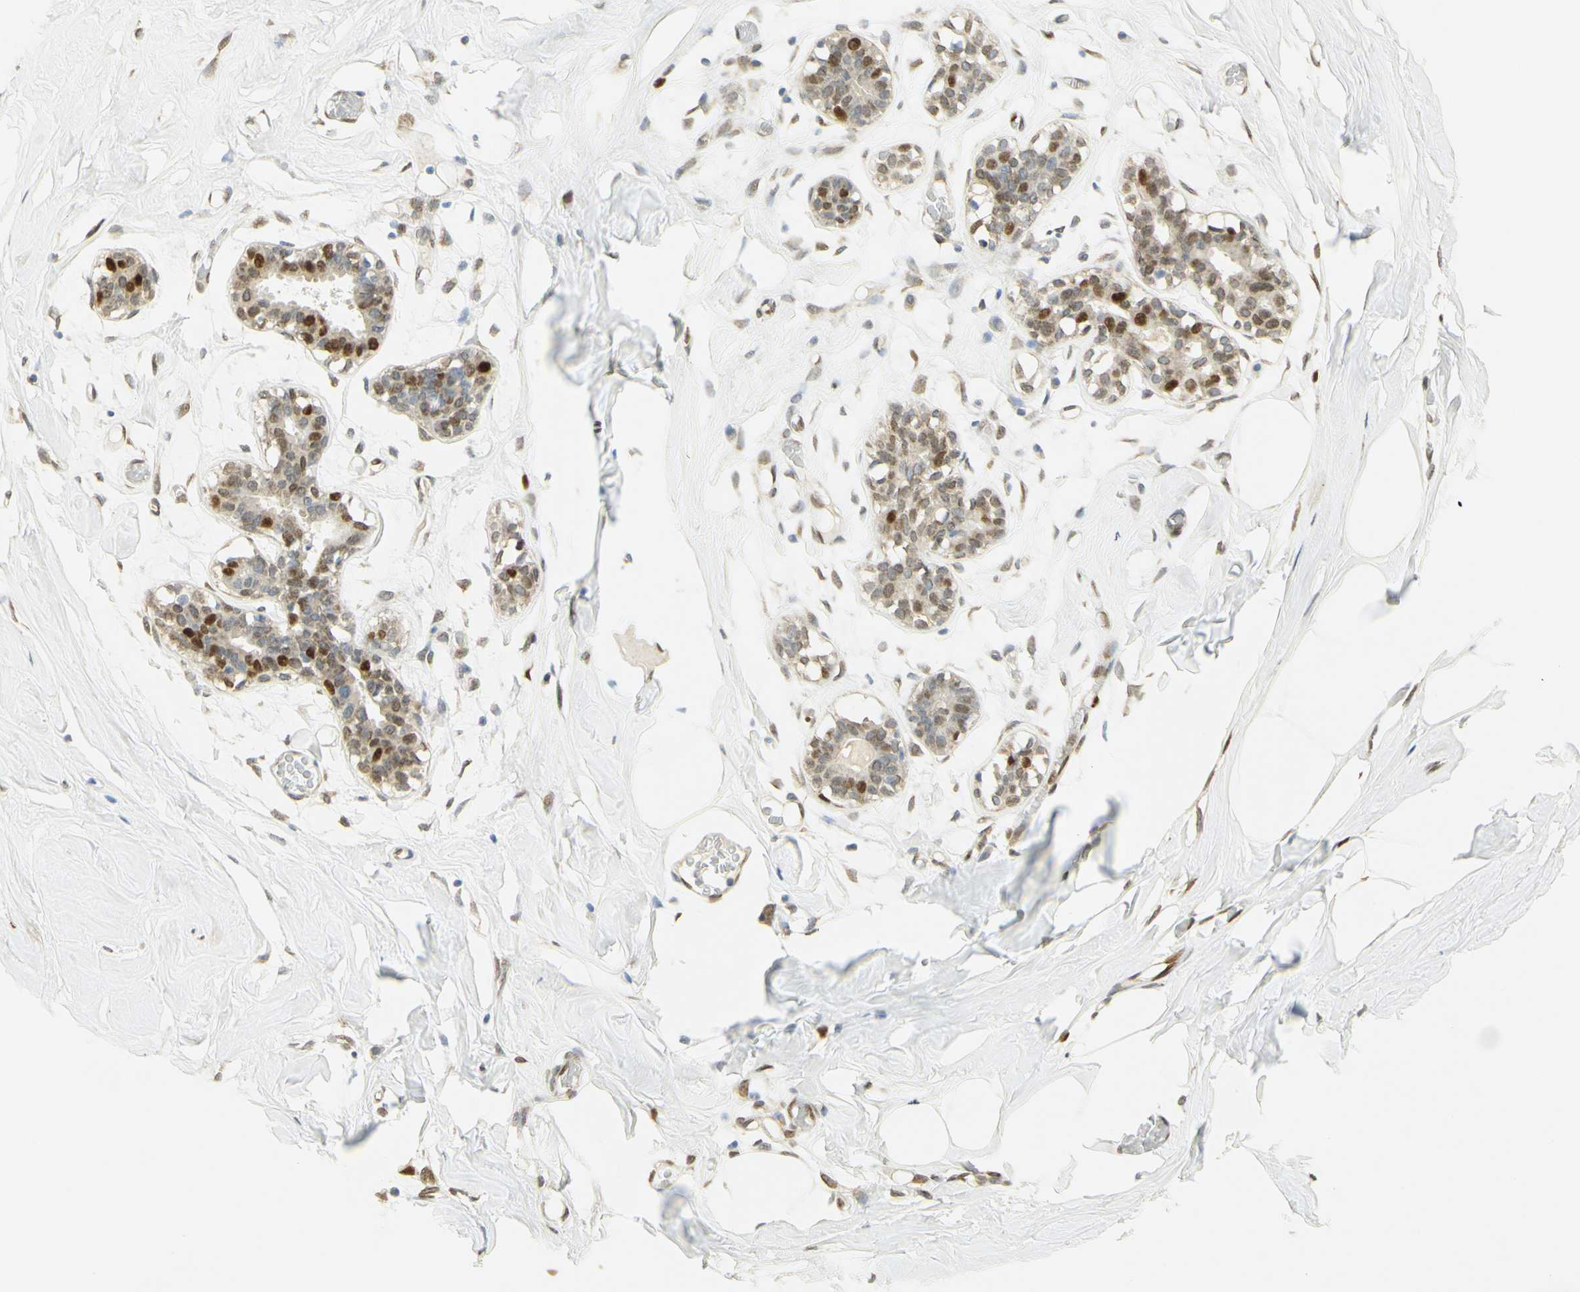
{"staining": {"intensity": "moderate", "quantity": ">75%", "location": "nuclear"}, "tissue": "adipose tissue", "cell_type": "Adipocytes", "image_type": "normal", "snomed": [{"axis": "morphology", "description": "Normal tissue, NOS"}, {"axis": "topography", "description": "Breast"}, {"axis": "topography", "description": "Adipose tissue"}], "caption": "Protein staining reveals moderate nuclear staining in approximately >75% of adipocytes in normal adipose tissue. Nuclei are stained in blue.", "gene": "E2F1", "patient": {"sex": "female", "age": 25}}